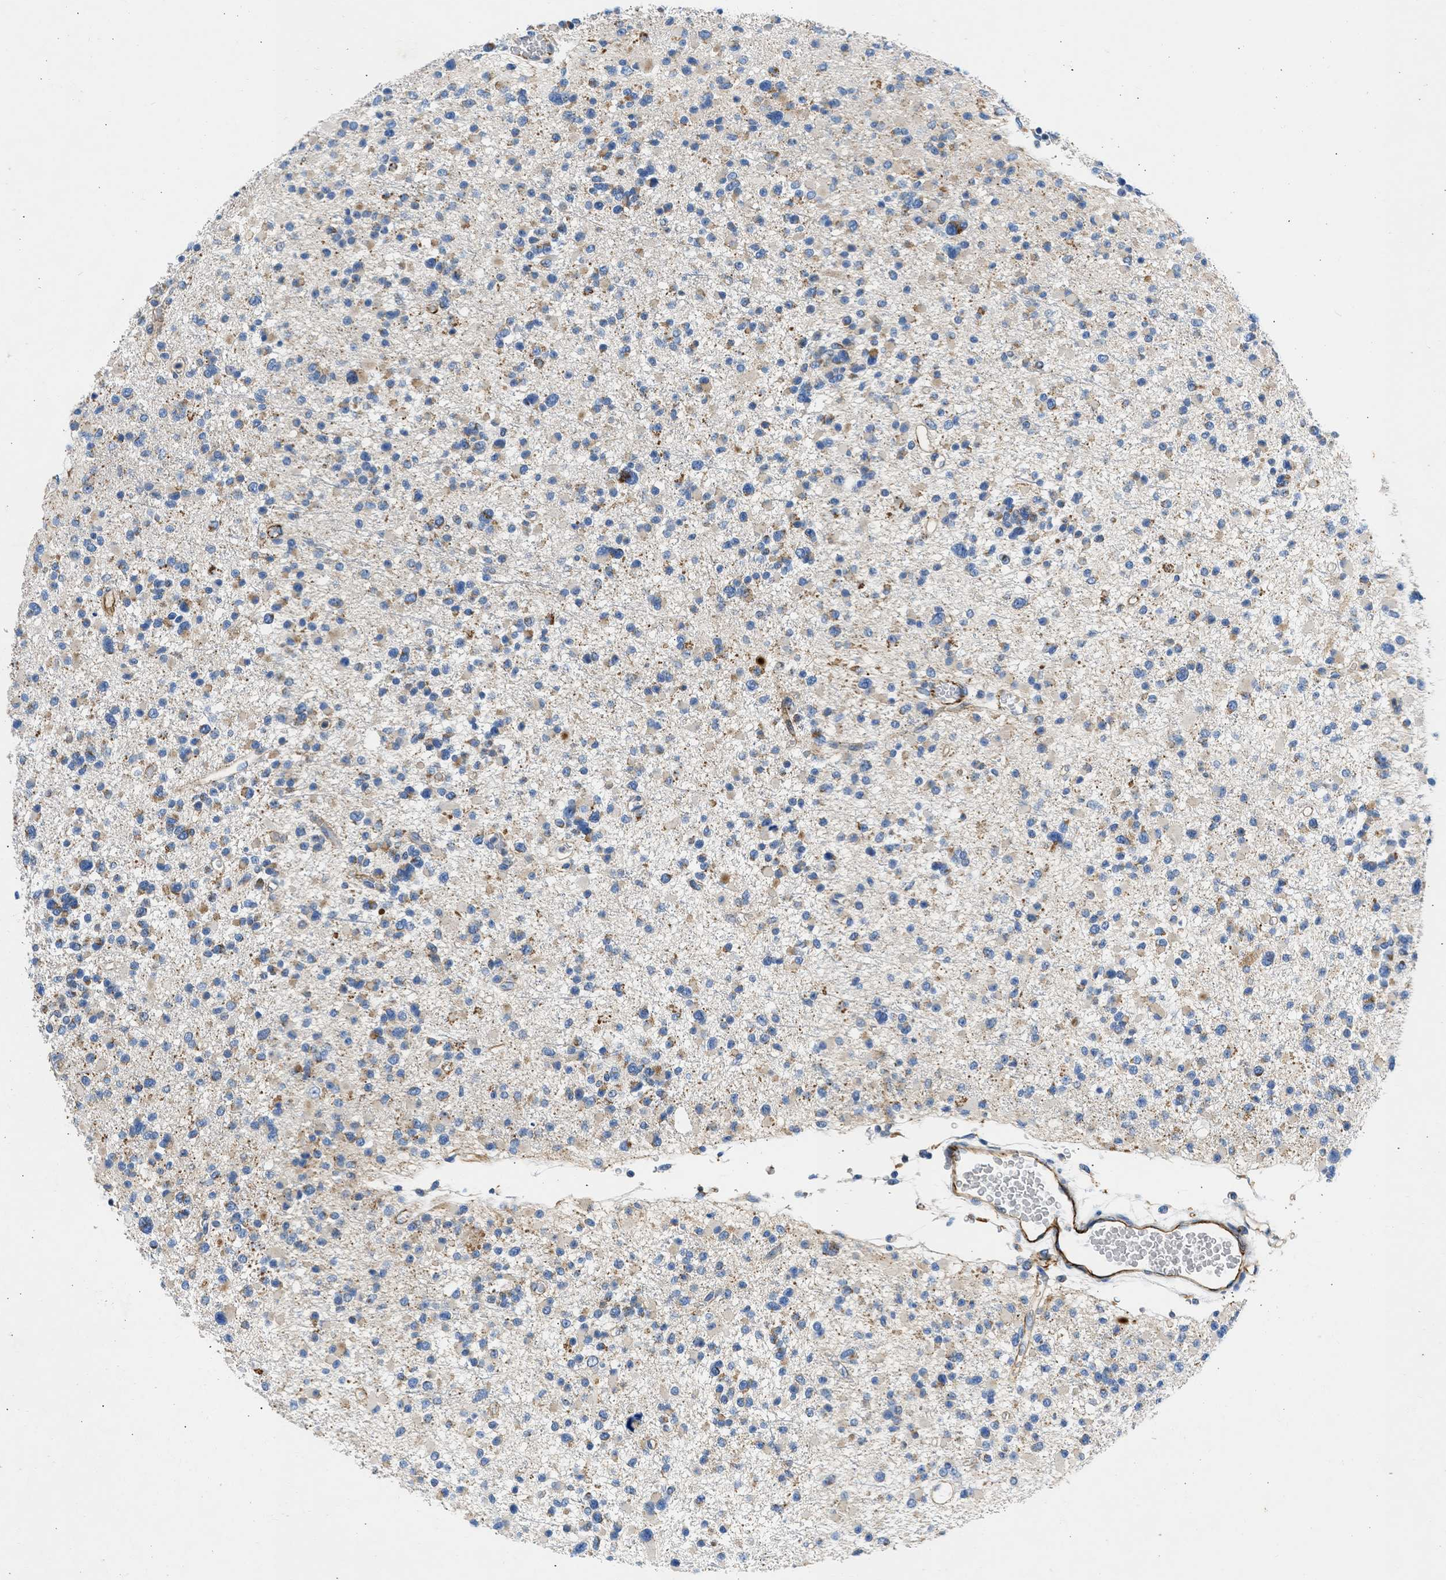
{"staining": {"intensity": "moderate", "quantity": "<25%", "location": "cytoplasmic/membranous"}, "tissue": "glioma", "cell_type": "Tumor cells", "image_type": "cancer", "snomed": [{"axis": "morphology", "description": "Glioma, malignant, Low grade"}, {"axis": "topography", "description": "Brain"}], "caption": "Immunohistochemistry of malignant glioma (low-grade) exhibits low levels of moderate cytoplasmic/membranous expression in approximately <25% of tumor cells.", "gene": "ULK4", "patient": {"sex": "female", "age": 22}}